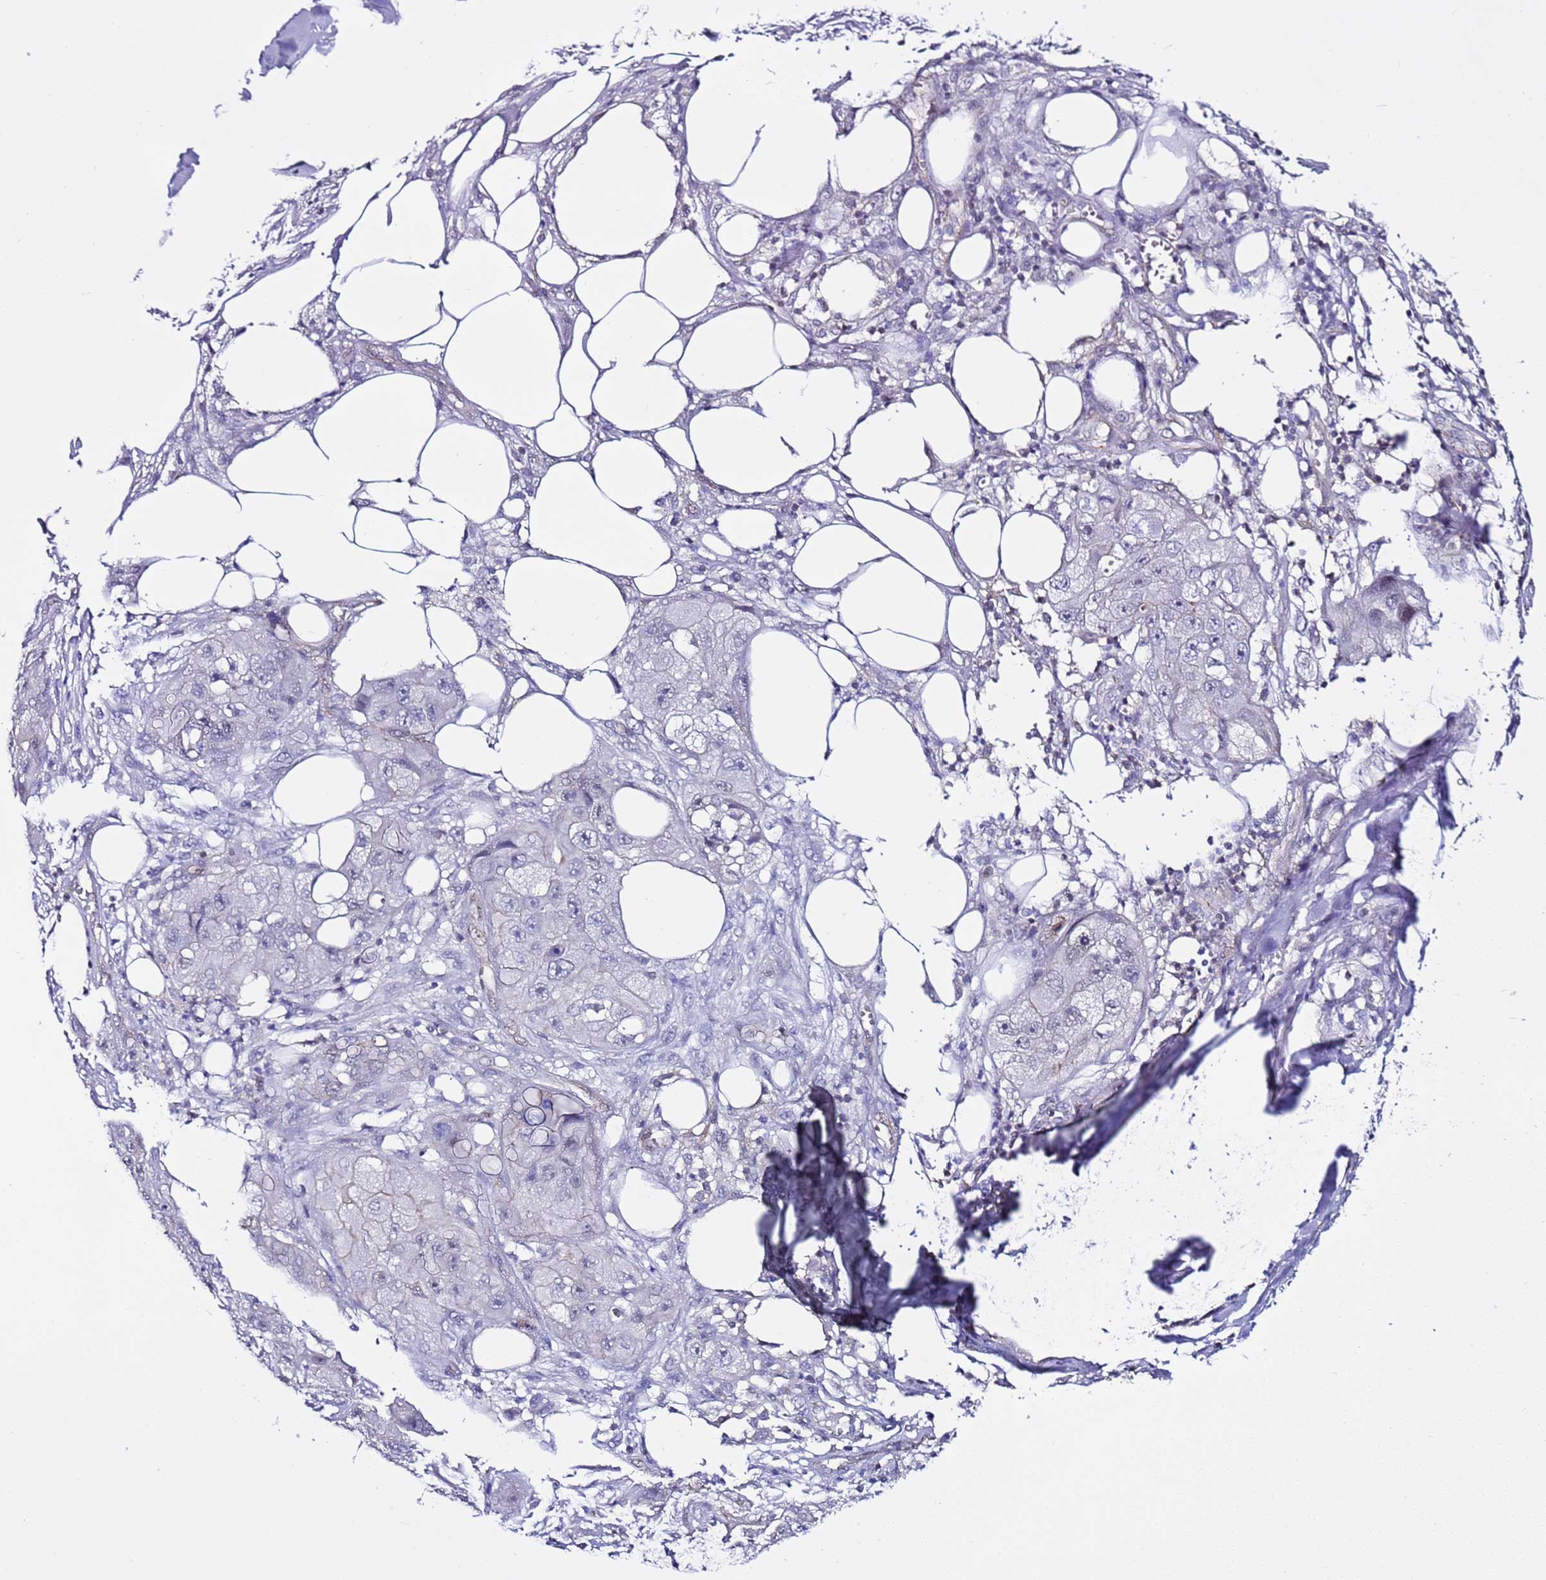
{"staining": {"intensity": "negative", "quantity": "none", "location": "none"}, "tissue": "skin cancer", "cell_type": "Tumor cells", "image_type": "cancer", "snomed": [{"axis": "morphology", "description": "Squamous cell carcinoma, NOS"}, {"axis": "topography", "description": "Skin"}, {"axis": "topography", "description": "Subcutis"}], "caption": "Tumor cells are negative for brown protein staining in skin cancer (squamous cell carcinoma).", "gene": "TENM3", "patient": {"sex": "male", "age": 73}}